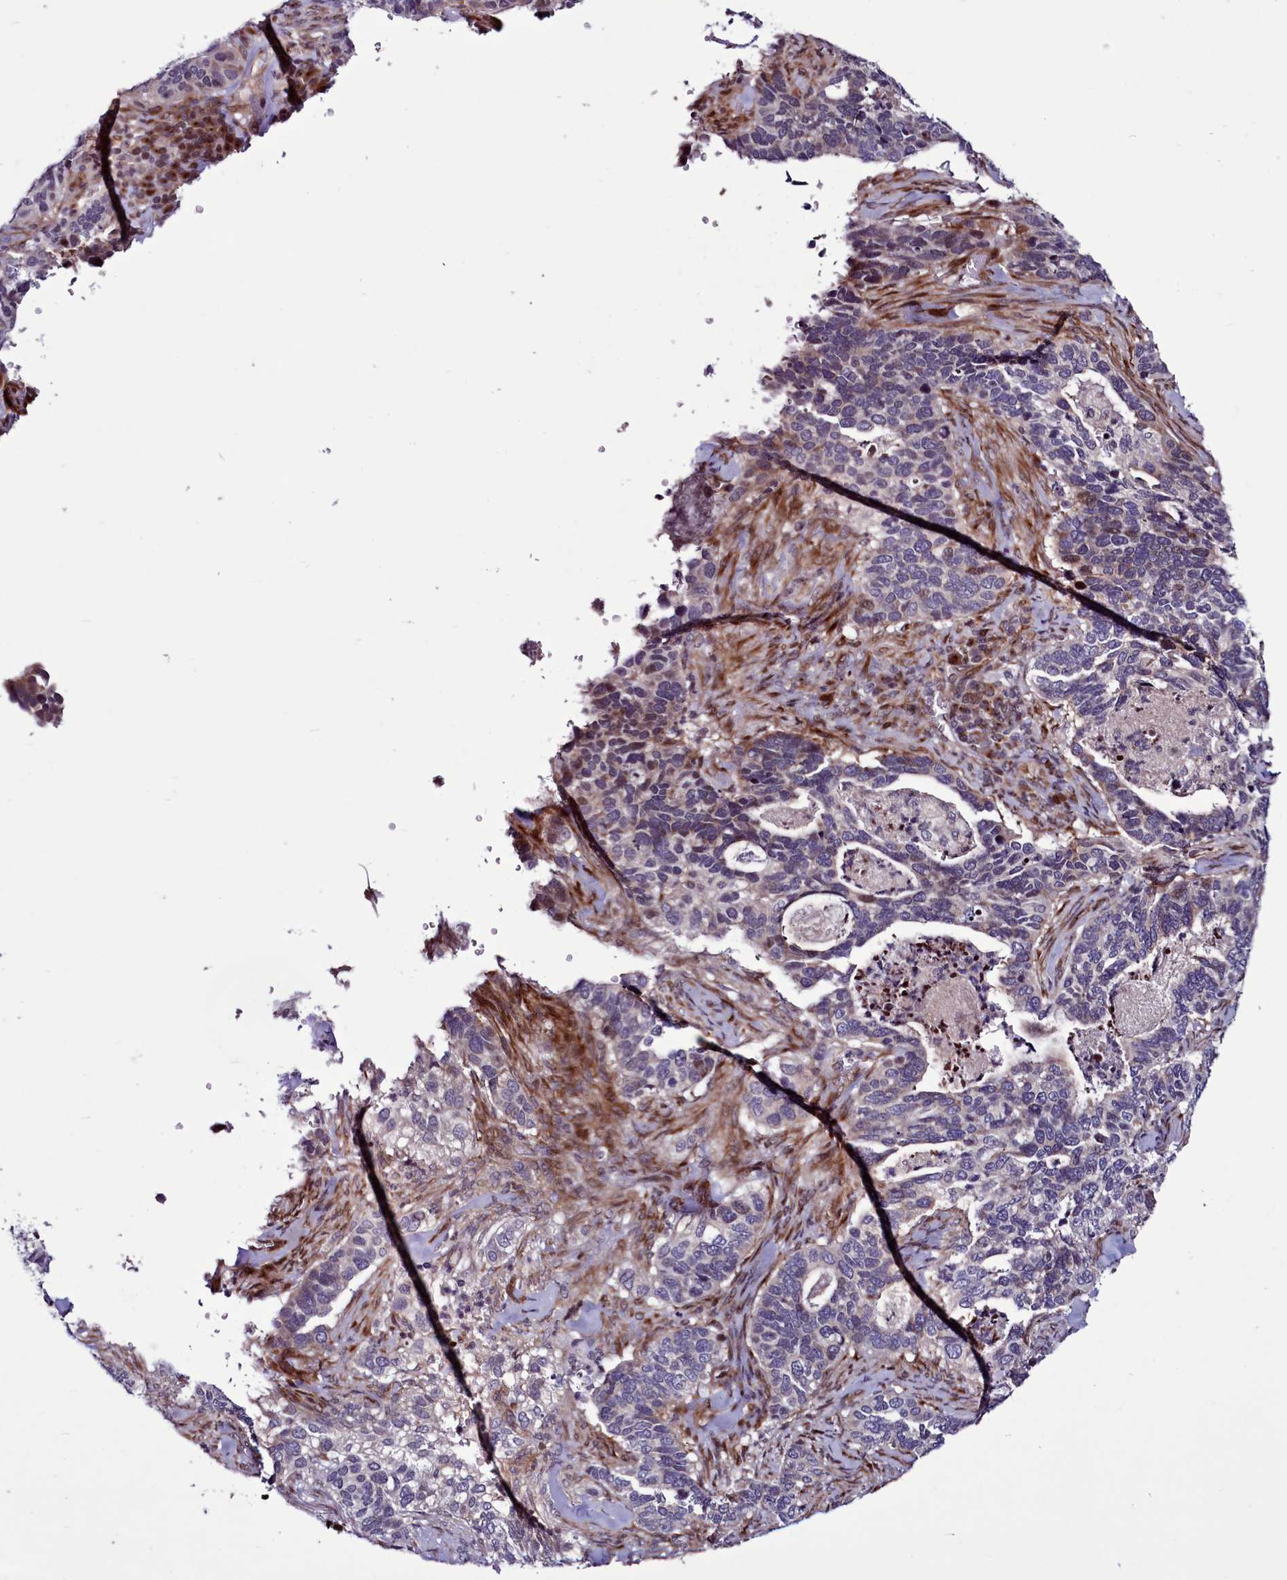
{"staining": {"intensity": "negative", "quantity": "none", "location": "none"}, "tissue": "cervical cancer", "cell_type": "Tumor cells", "image_type": "cancer", "snomed": [{"axis": "morphology", "description": "Squamous cell carcinoma, NOS"}, {"axis": "topography", "description": "Cervix"}], "caption": "Immunohistochemistry of cervical cancer (squamous cell carcinoma) shows no staining in tumor cells. (IHC, brightfield microscopy, high magnification).", "gene": "WBP11", "patient": {"sex": "female", "age": 38}}